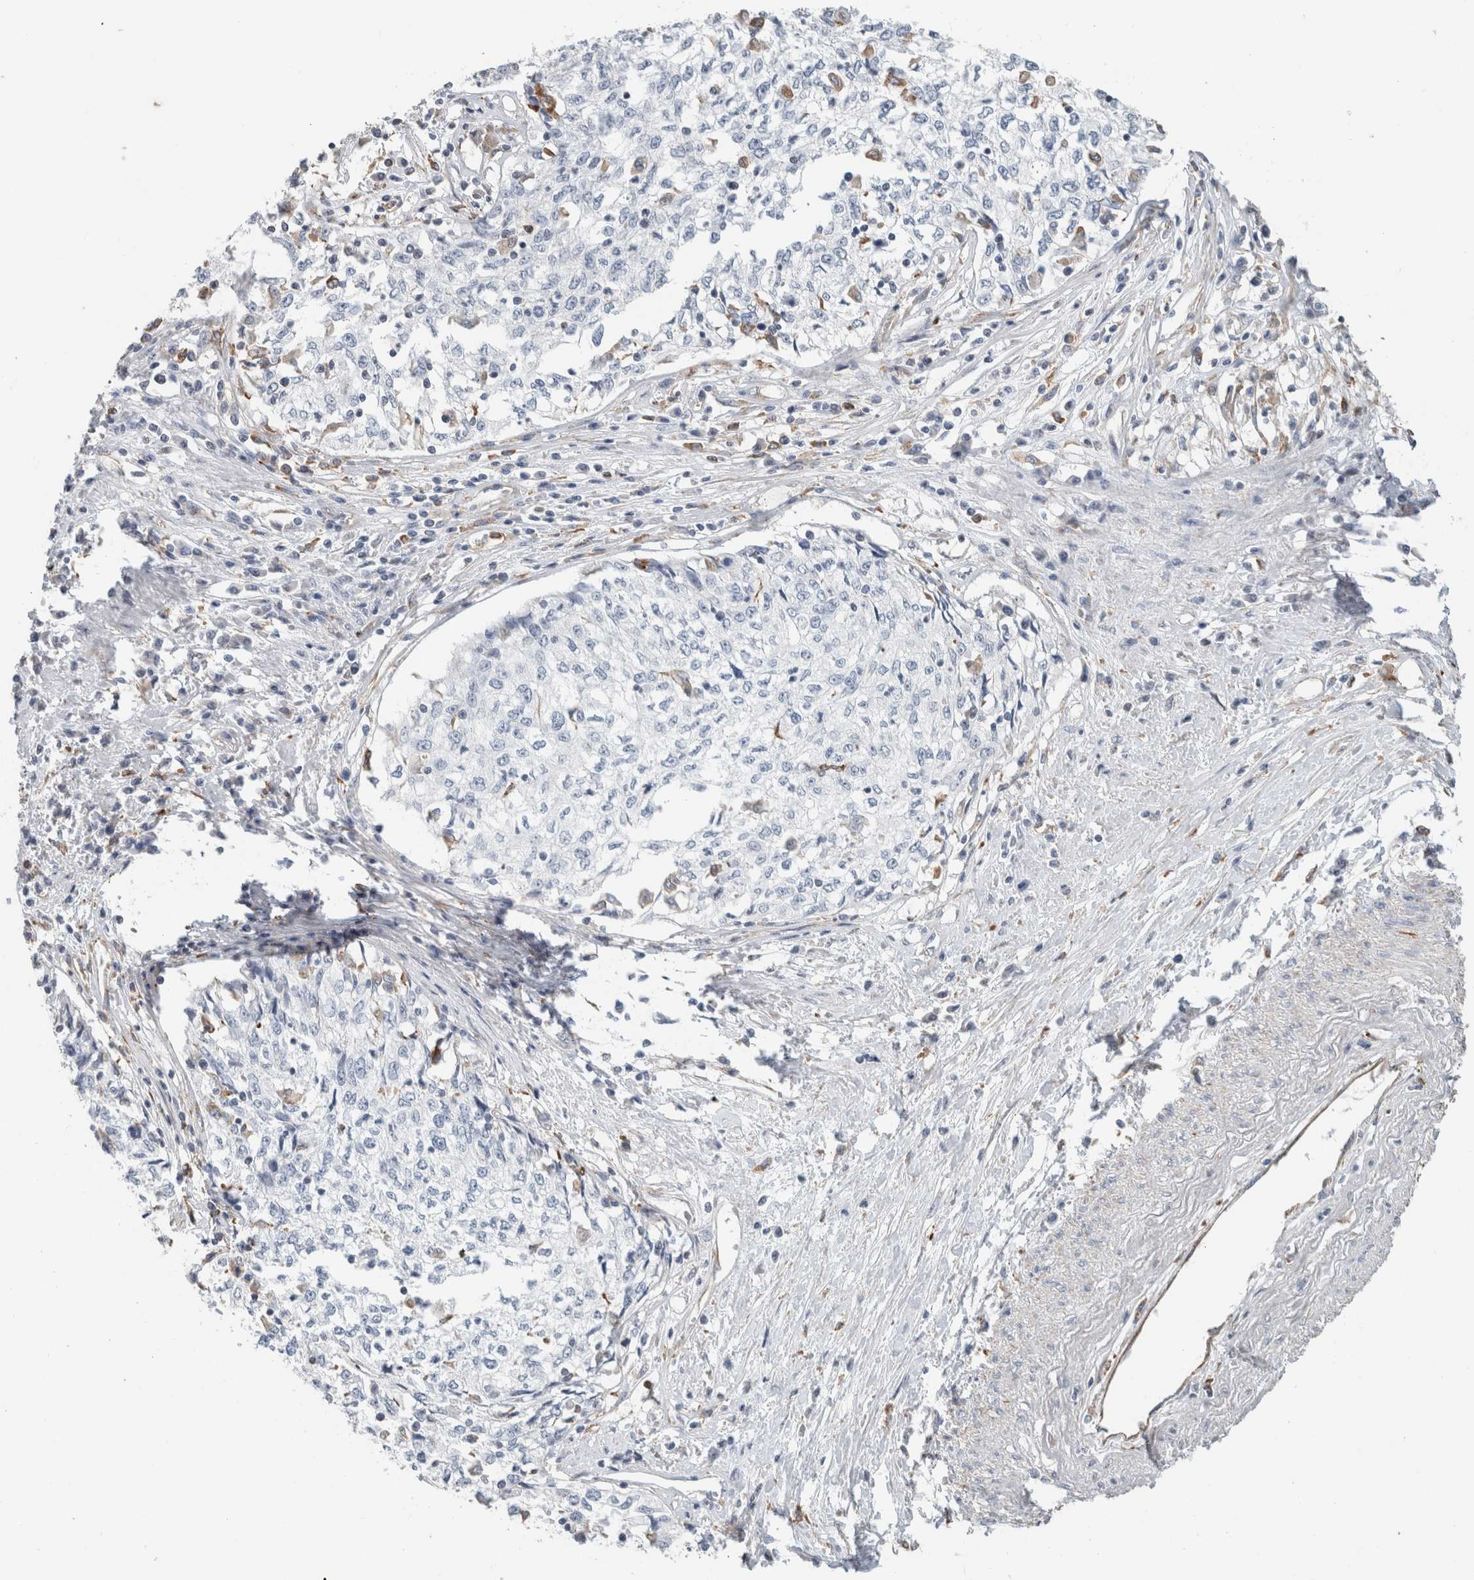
{"staining": {"intensity": "negative", "quantity": "none", "location": "none"}, "tissue": "cervical cancer", "cell_type": "Tumor cells", "image_type": "cancer", "snomed": [{"axis": "morphology", "description": "Squamous cell carcinoma, NOS"}, {"axis": "topography", "description": "Cervix"}], "caption": "This is a micrograph of immunohistochemistry staining of squamous cell carcinoma (cervical), which shows no staining in tumor cells. (Stains: DAB (3,3'-diaminobenzidine) IHC with hematoxylin counter stain, Microscopy: brightfield microscopy at high magnification).", "gene": "LY86", "patient": {"sex": "female", "age": 57}}